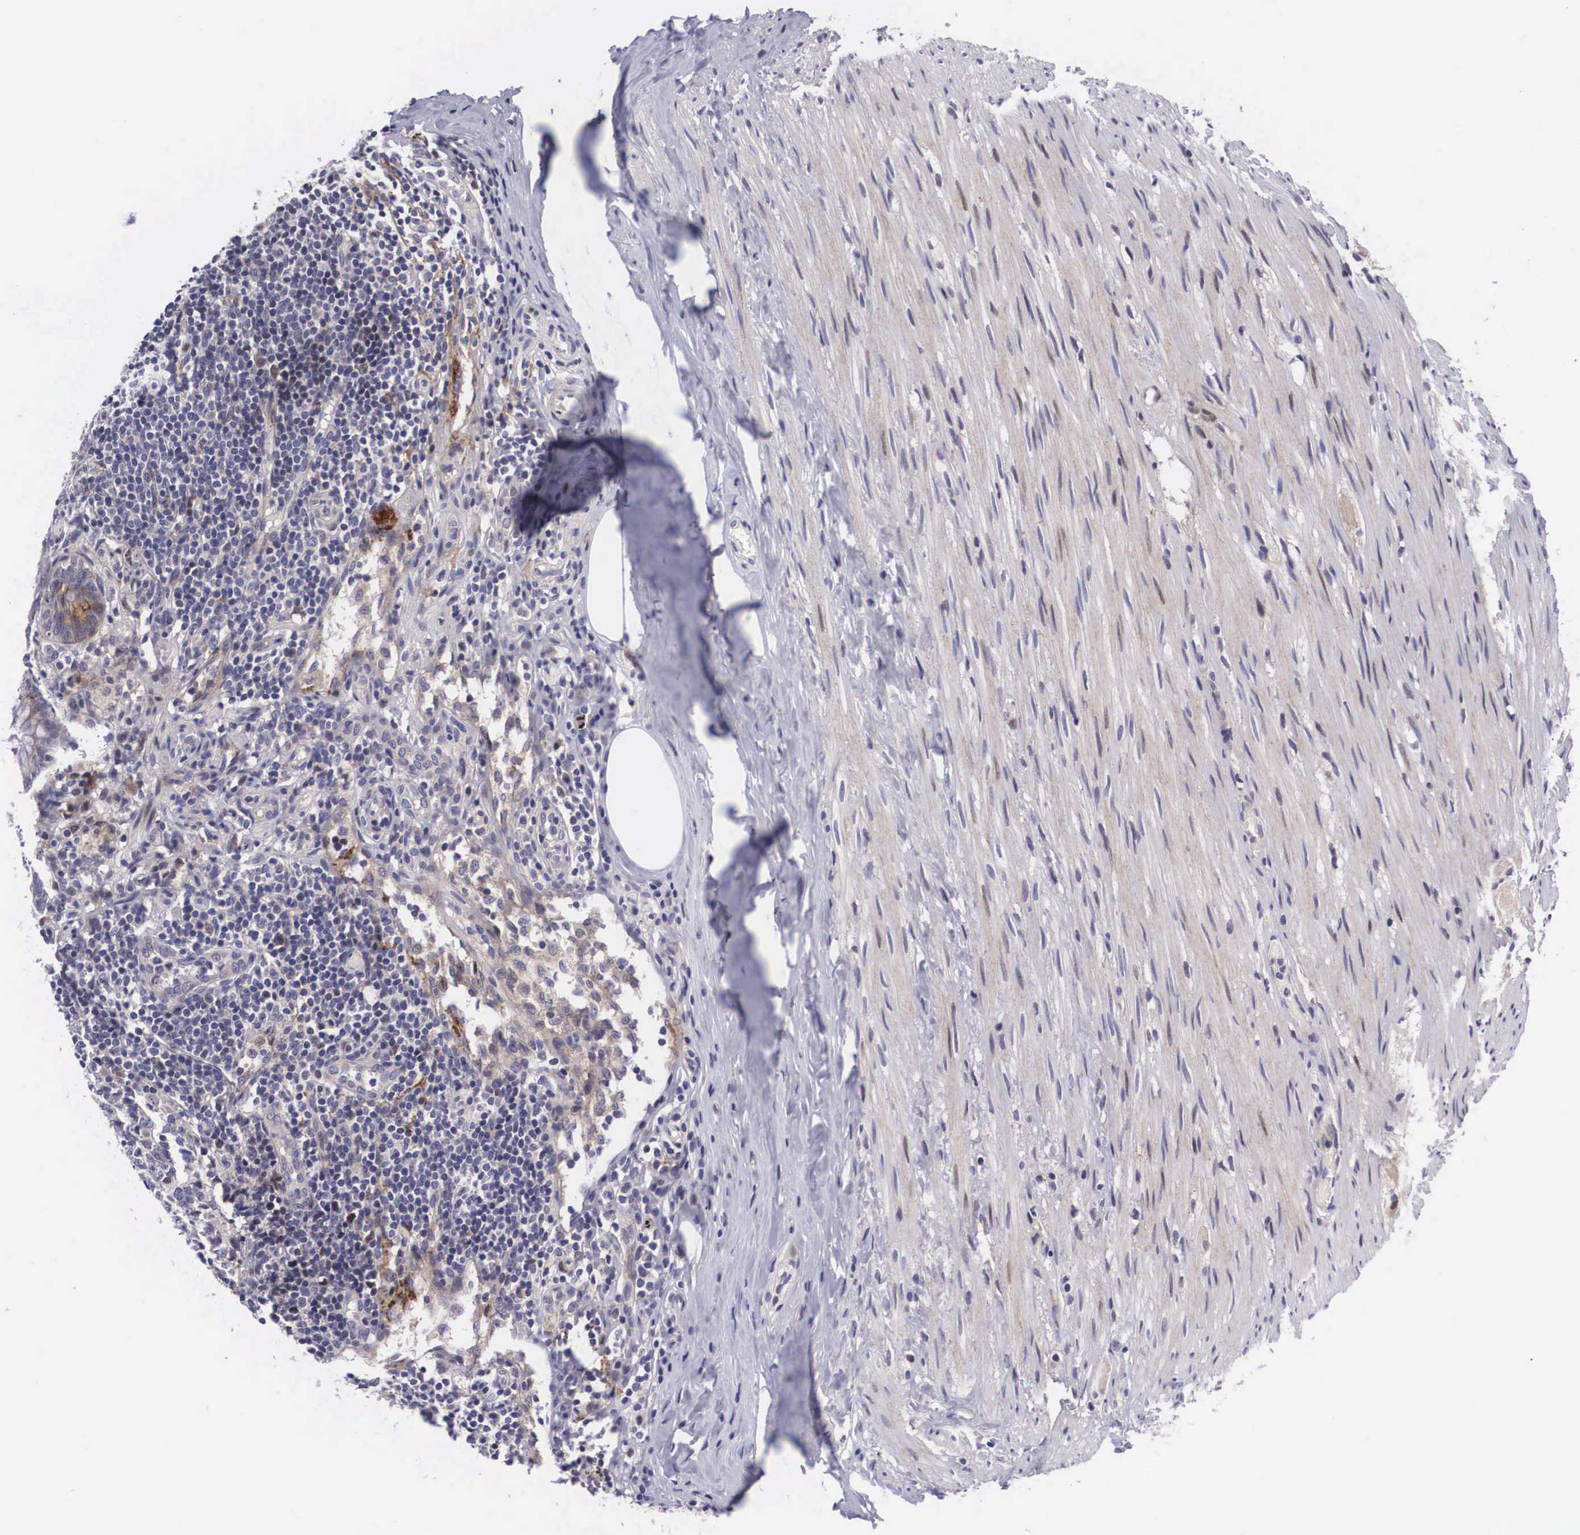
{"staining": {"intensity": "strong", "quantity": "25%-75%", "location": "cytoplasmic/membranous"}, "tissue": "appendix", "cell_type": "Glandular cells", "image_type": "normal", "snomed": [{"axis": "morphology", "description": "Normal tissue, NOS"}, {"axis": "topography", "description": "Appendix"}], "caption": "Immunohistochemical staining of benign human appendix exhibits strong cytoplasmic/membranous protein staining in about 25%-75% of glandular cells.", "gene": "EMID1", "patient": {"sex": "female", "age": 34}}